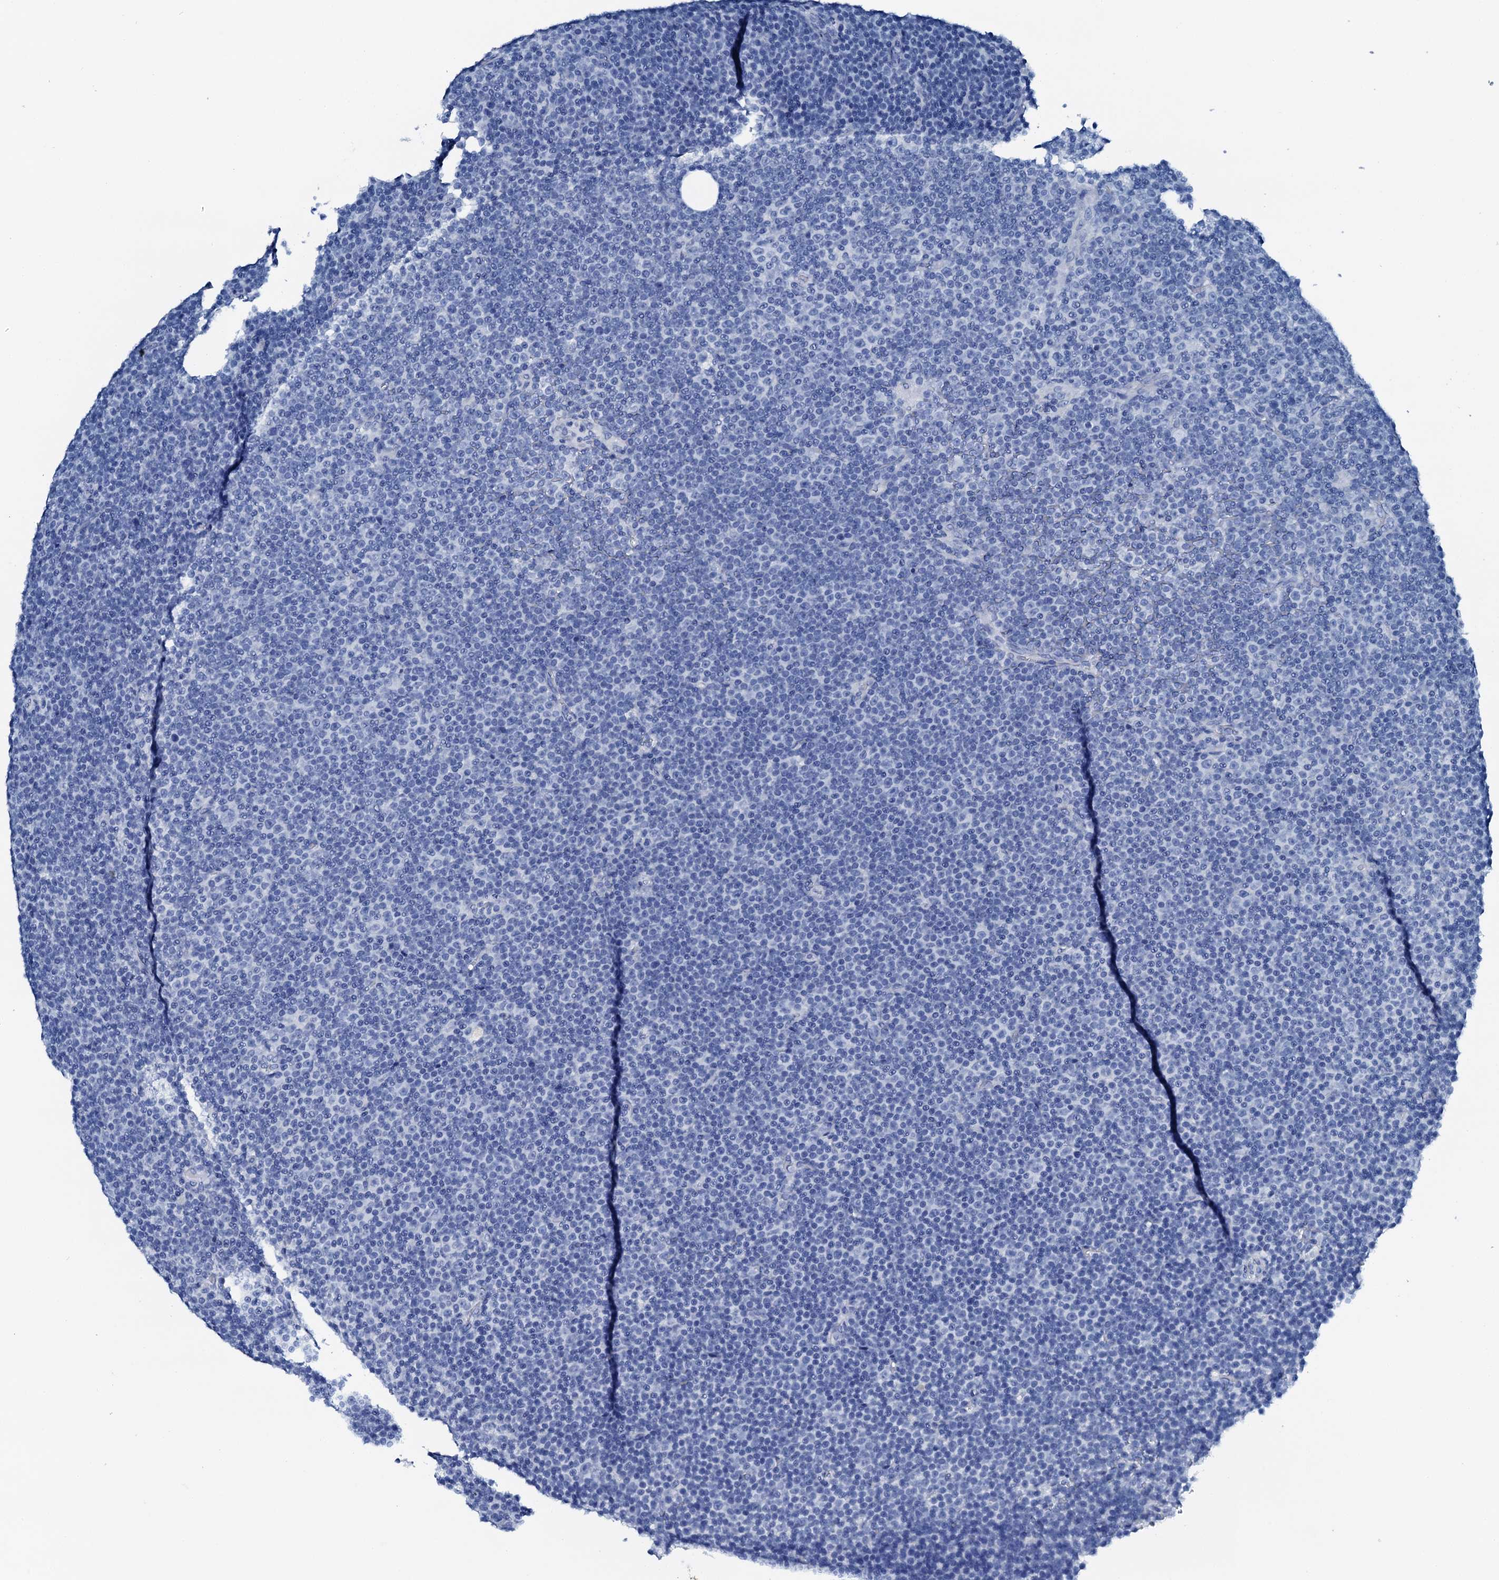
{"staining": {"intensity": "negative", "quantity": "none", "location": "none"}, "tissue": "lymphoma", "cell_type": "Tumor cells", "image_type": "cancer", "snomed": [{"axis": "morphology", "description": "Malignant lymphoma, non-Hodgkin's type, Low grade"}, {"axis": "topography", "description": "Lymph node"}], "caption": "An immunohistochemistry photomicrograph of lymphoma is shown. There is no staining in tumor cells of lymphoma. Brightfield microscopy of IHC stained with DAB (brown) and hematoxylin (blue), captured at high magnification.", "gene": "PTH", "patient": {"sex": "female", "age": 67}}